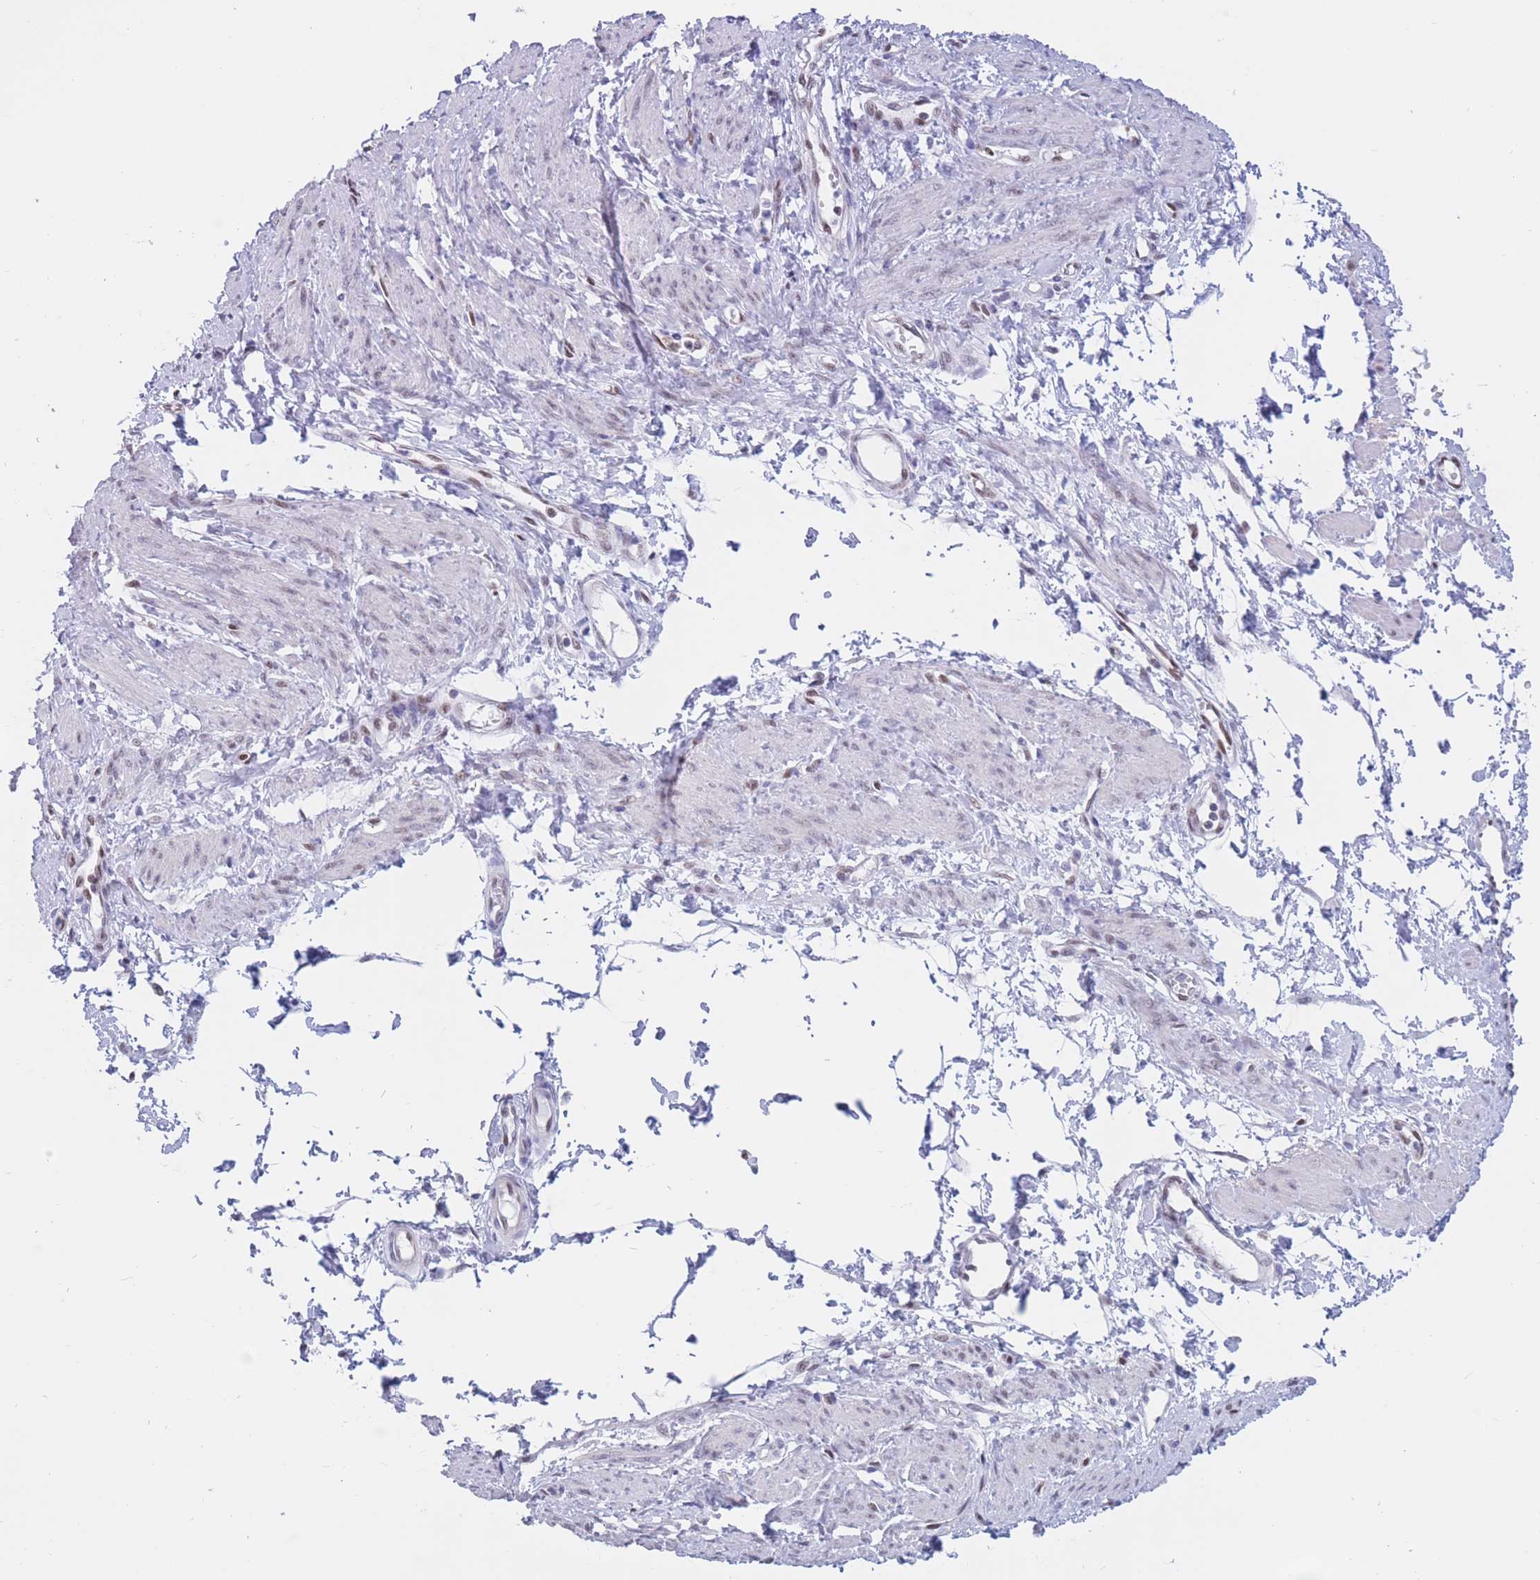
{"staining": {"intensity": "negative", "quantity": "none", "location": "none"}, "tissue": "smooth muscle", "cell_type": "Smooth muscle cells", "image_type": "normal", "snomed": [{"axis": "morphology", "description": "Normal tissue, NOS"}, {"axis": "topography", "description": "Smooth muscle"}, {"axis": "topography", "description": "Uterus"}], "caption": "IHC micrograph of normal smooth muscle: smooth muscle stained with DAB (3,3'-diaminobenzidine) displays no significant protein staining in smooth muscle cells. Brightfield microscopy of immunohistochemistry (IHC) stained with DAB (3,3'-diaminobenzidine) (brown) and hematoxylin (blue), captured at high magnification.", "gene": "NASP", "patient": {"sex": "female", "age": 39}}